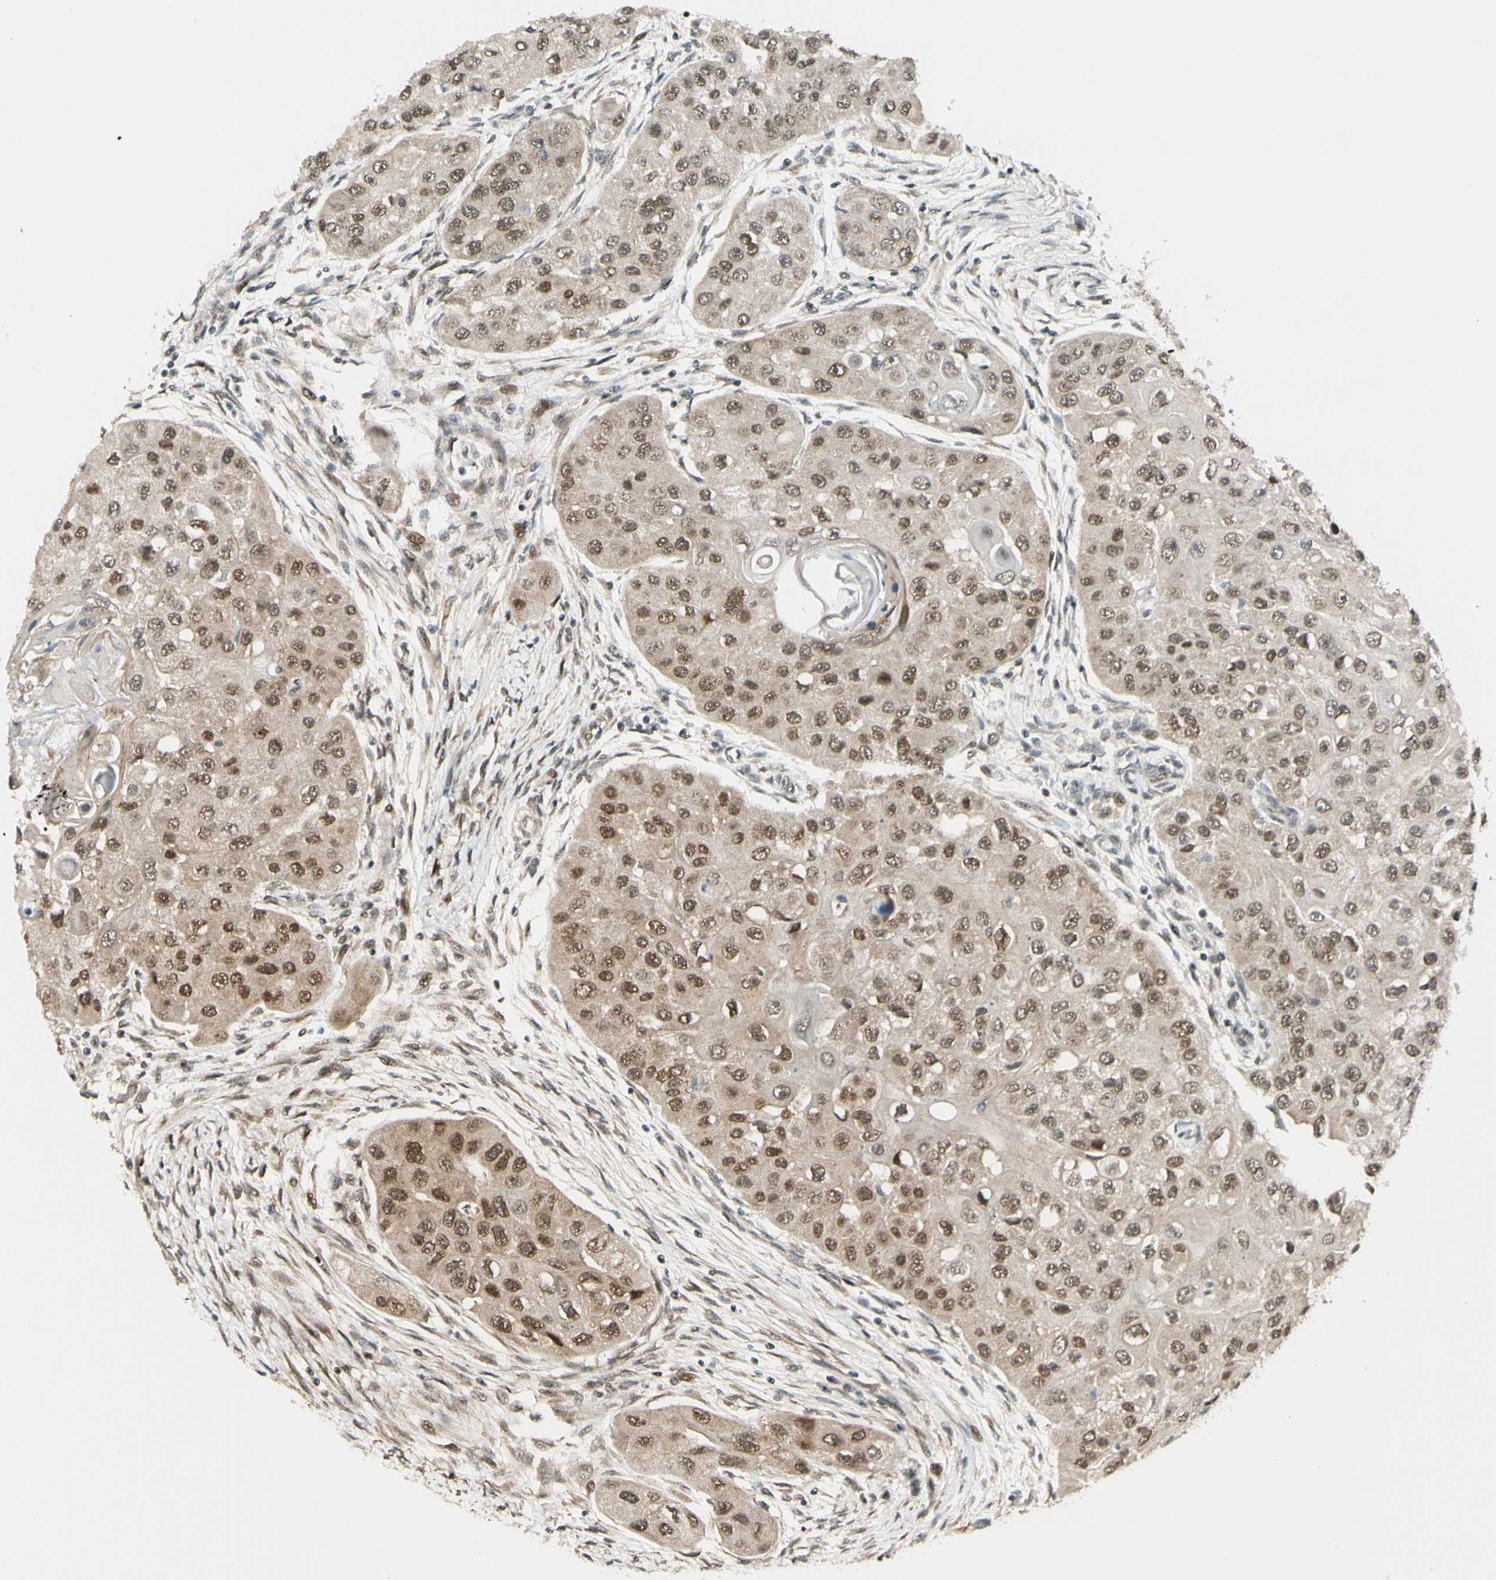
{"staining": {"intensity": "moderate", "quantity": ">75%", "location": "cytoplasmic/membranous,nuclear"}, "tissue": "head and neck cancer", "cell_type": "Tumor cells", "image_type": "cancer", "snomed": [{"axis": "morphology", "description": "Normal tissue, NOS"}, {"axis": "morphology", "description": "Squamous cell carcinoma, NOS"}, {"axis": "topography", "description": "Skeletal muscle"}, {"axis": "topography", "description": "Head-Neck"}], "caption": "This image displays immunohistochemistry (IHC) staining of human head and neck cancer, with medium moderate cytoplasmic/membranous and nuclear expression in approximately >75% of tumor cells.", "gene": "BRMS1", "patient": {"sex": "male", "age": 51}}